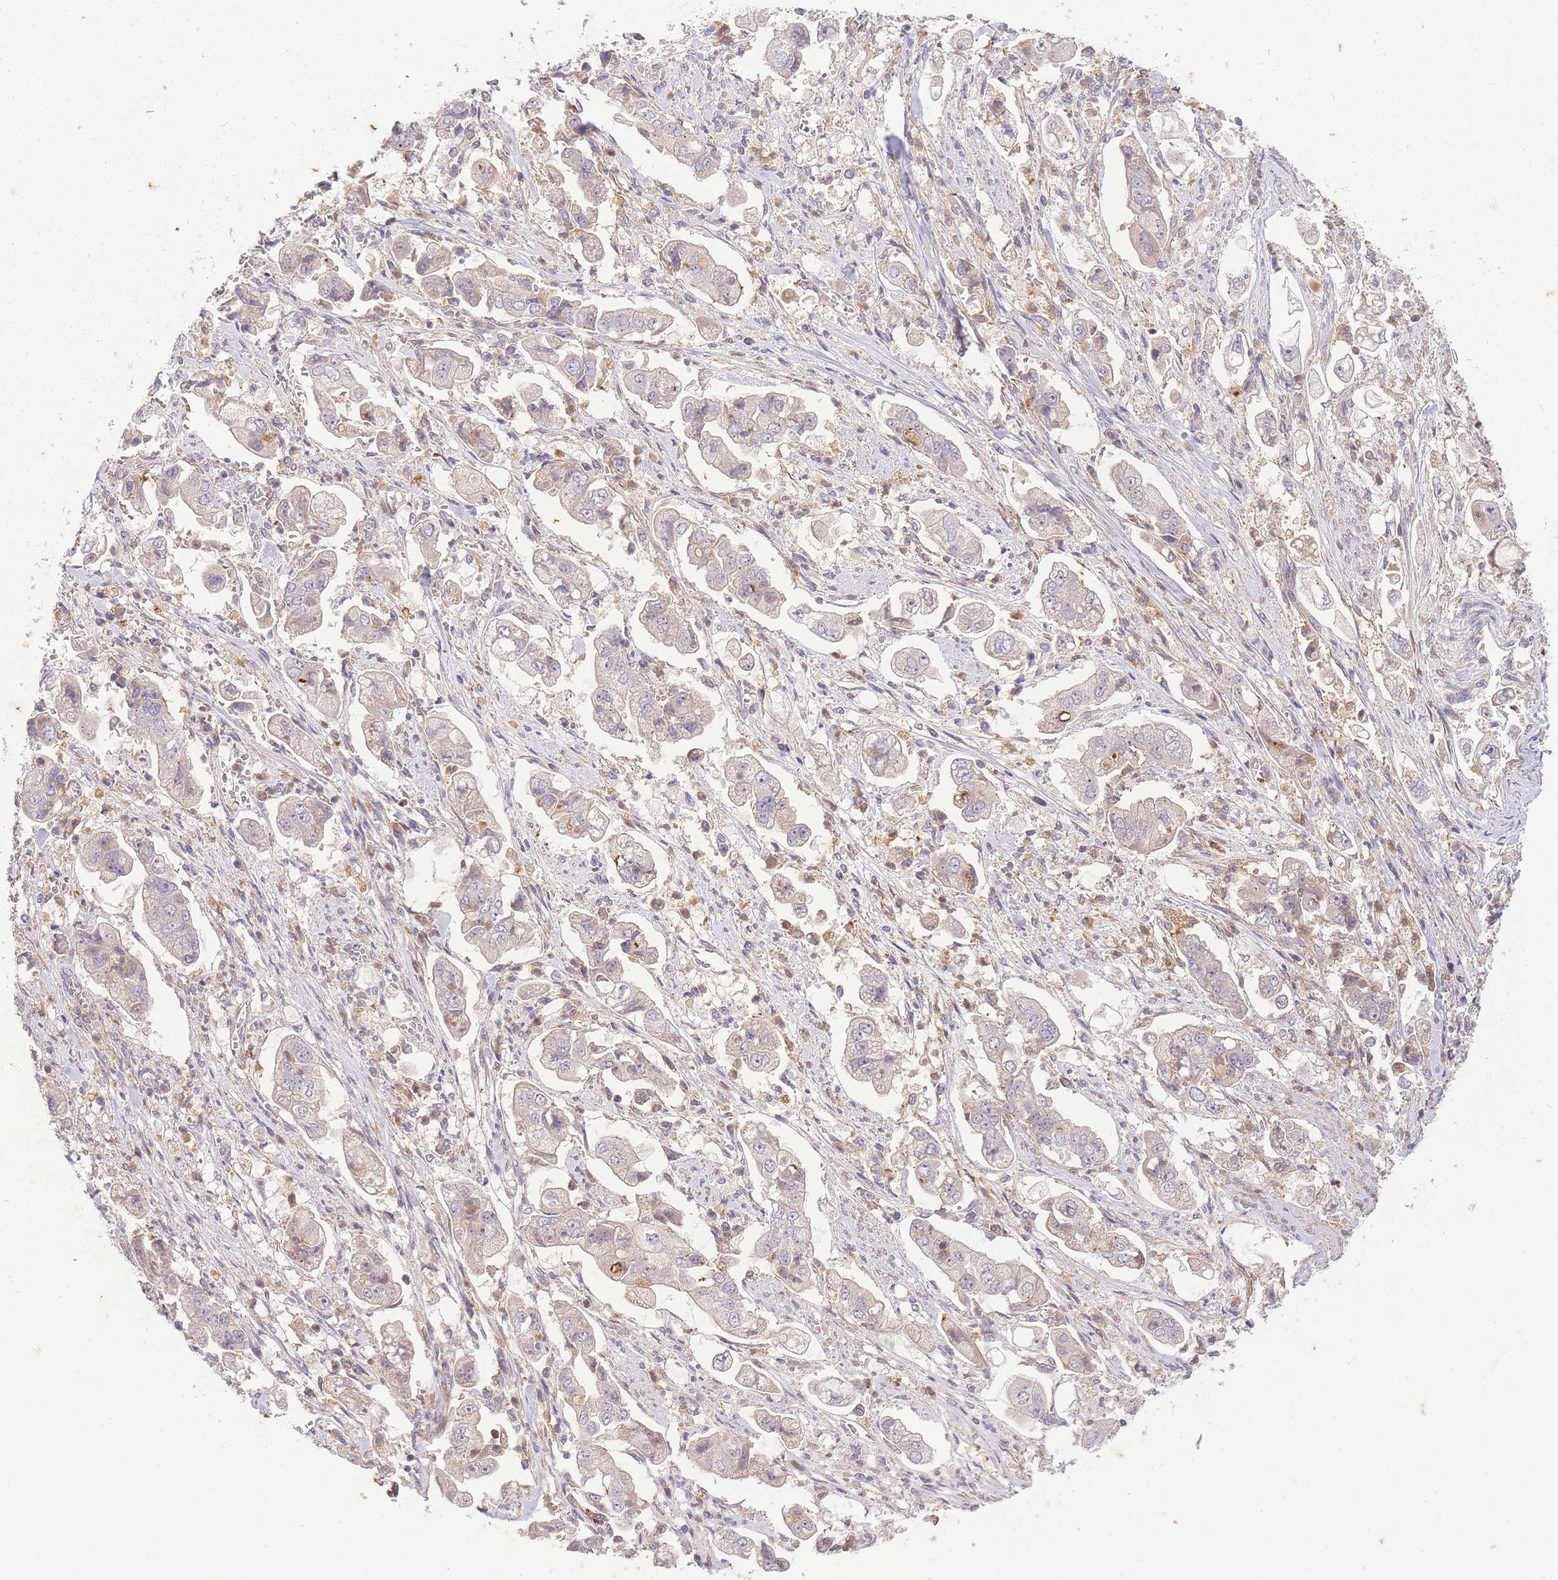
{"staining": {"intensity": "negative", "quantity": "none", "location": "none"}, "tissue": "stomach cancer", "cell_type": "Tumor cells", "image_type": "cancer", "snomed": [{"axis": "morphology", "description": "Adenocarcinoma, NOS"}, {"axis": "topography", "description": "Stomach"}], "caption": "IHC histopathology image of neoplastic tissue: stomach cancer stained with DAB reveals no significant protein staining in tumor cells. (DAB (3,3'-diaminobenzidine) immunohistochemistry (IHC) with hematoxylin counter stain).", "gene": "ST8SIA4", "patient": {"sex": "male", "age": 62}}